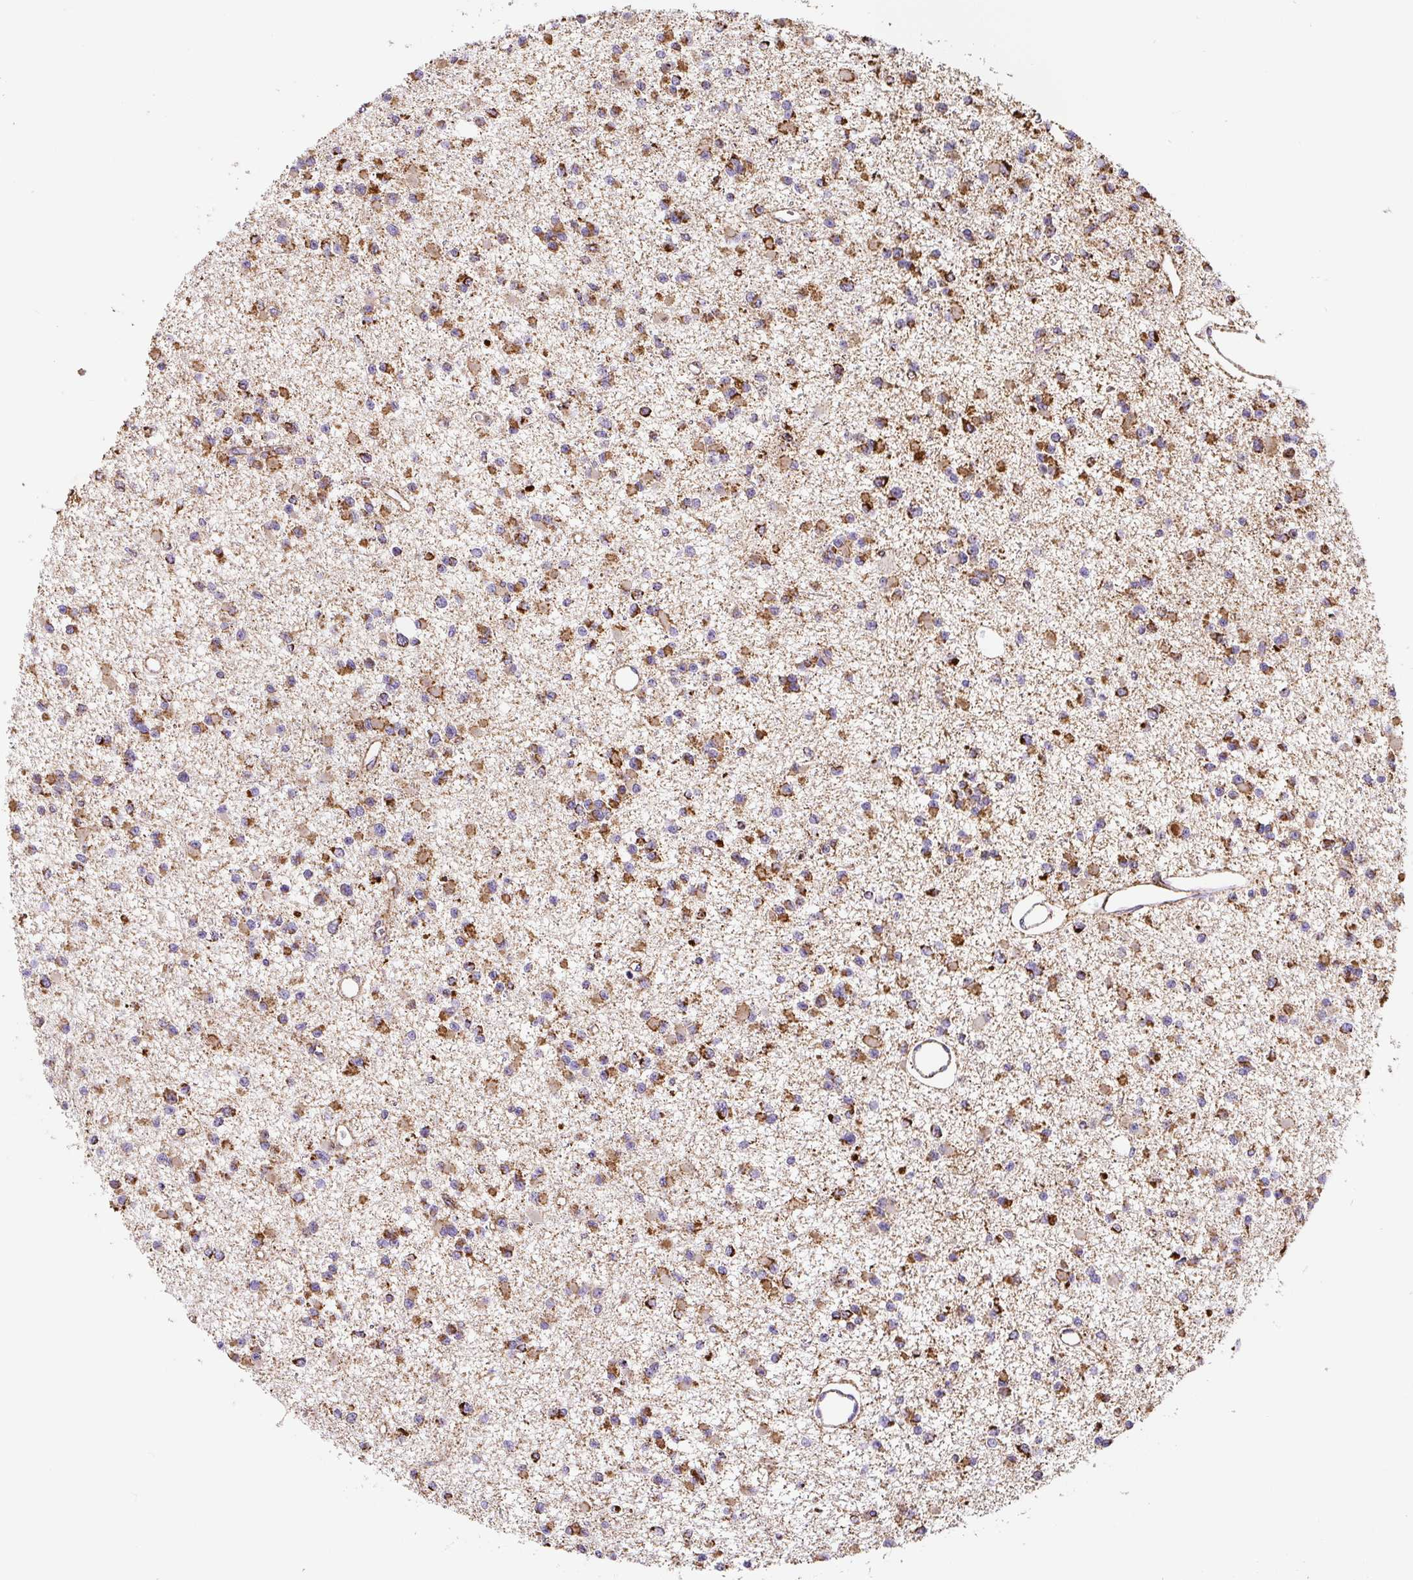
{"staining": {"intensity": "strong", "quantity": ">75%", "location": "cytoplasmic/membranous"}, "tissue": "glioma", "cell_type": "Tumor cells", "image_type": "cancer", "snomed": [{"axis": "morphology", "description": "Glioma, malignant, Low grade"}, {"axis": "topography", "description": "Brain"}], "caption": "Human malignant glioma (low-grade) stained with a brown dye displays strong cytoplasmic/membranous positive expression in approximately >75% of tumor cells.", "gene": "MT-CO2", "patient": {"sex": "female", "age": 22}}